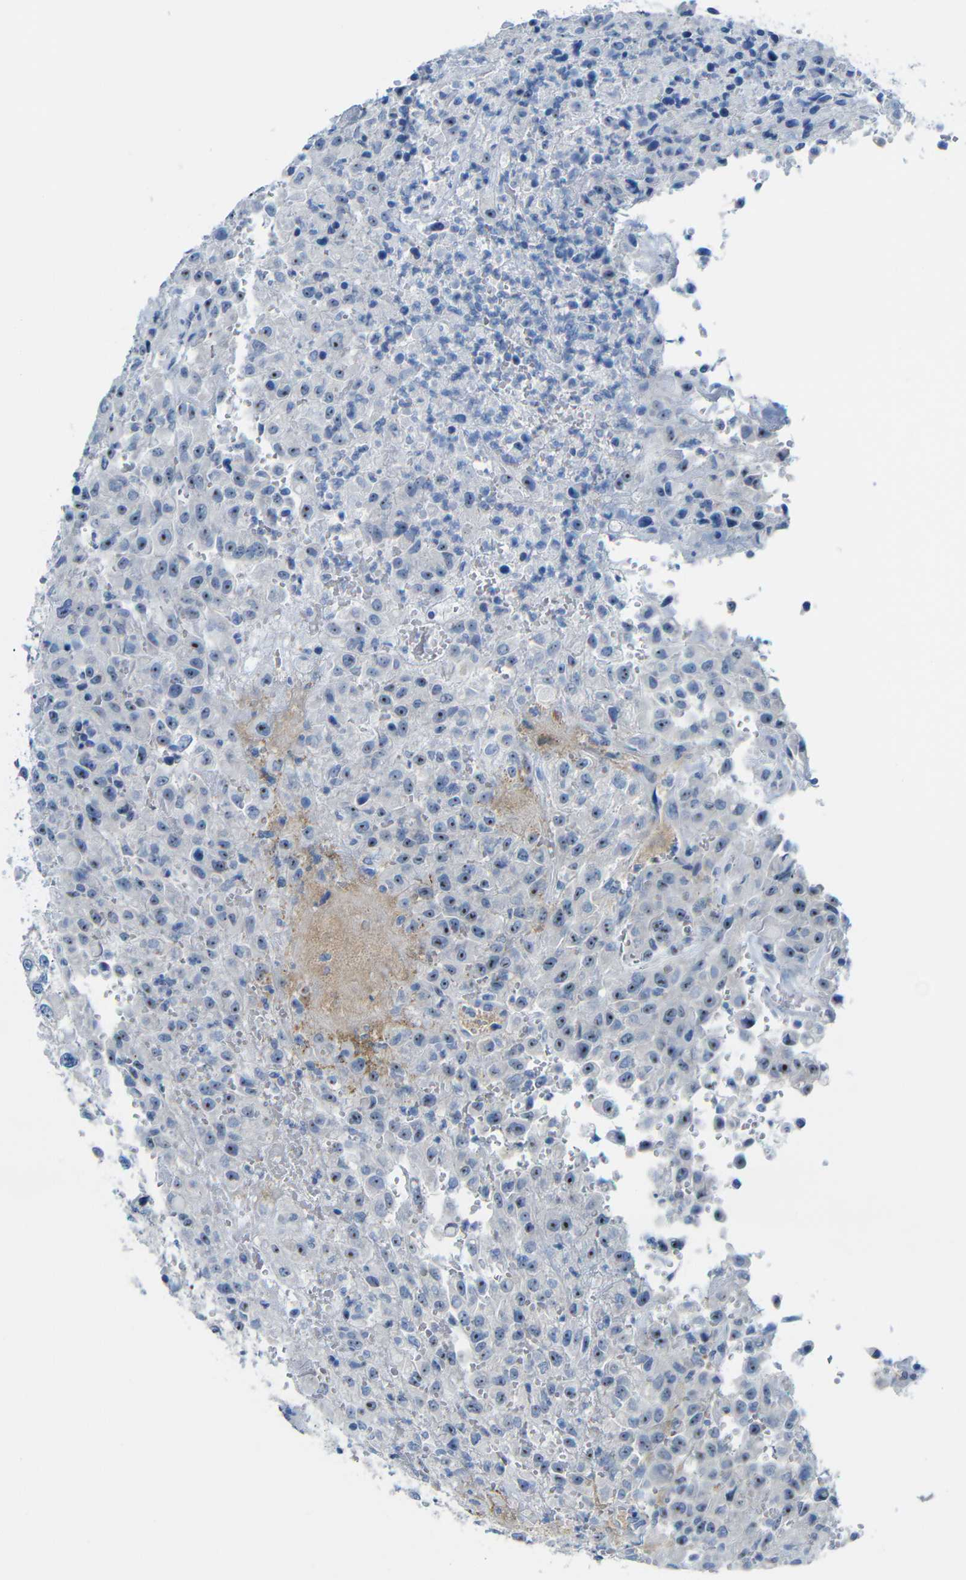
{"staining": {"intensity": "strong", "quantity": ">75%", "location": "nuclear"}, "tissue": "urothelial cancer", "cell_type": "Tumor cells", "image_type": "cancer", "snomed": [{"axis": "morphology", "description": "Urothelial carcinoma, High grade"}, {"axis": "topography", "description": "Urinary bladder"}], "caption": "High-grade urothelial carcinoma tissue displays strong nuclear expression in approximately >75% of tumor cells (Stains: DAB (3,3'-diaminobenzidine) in brown, nuclei in blue, Microscopy: brightfield microscopy at high magnification).", "gene": "C1orf210", "patient": {"sex": "male", "age": 46}}